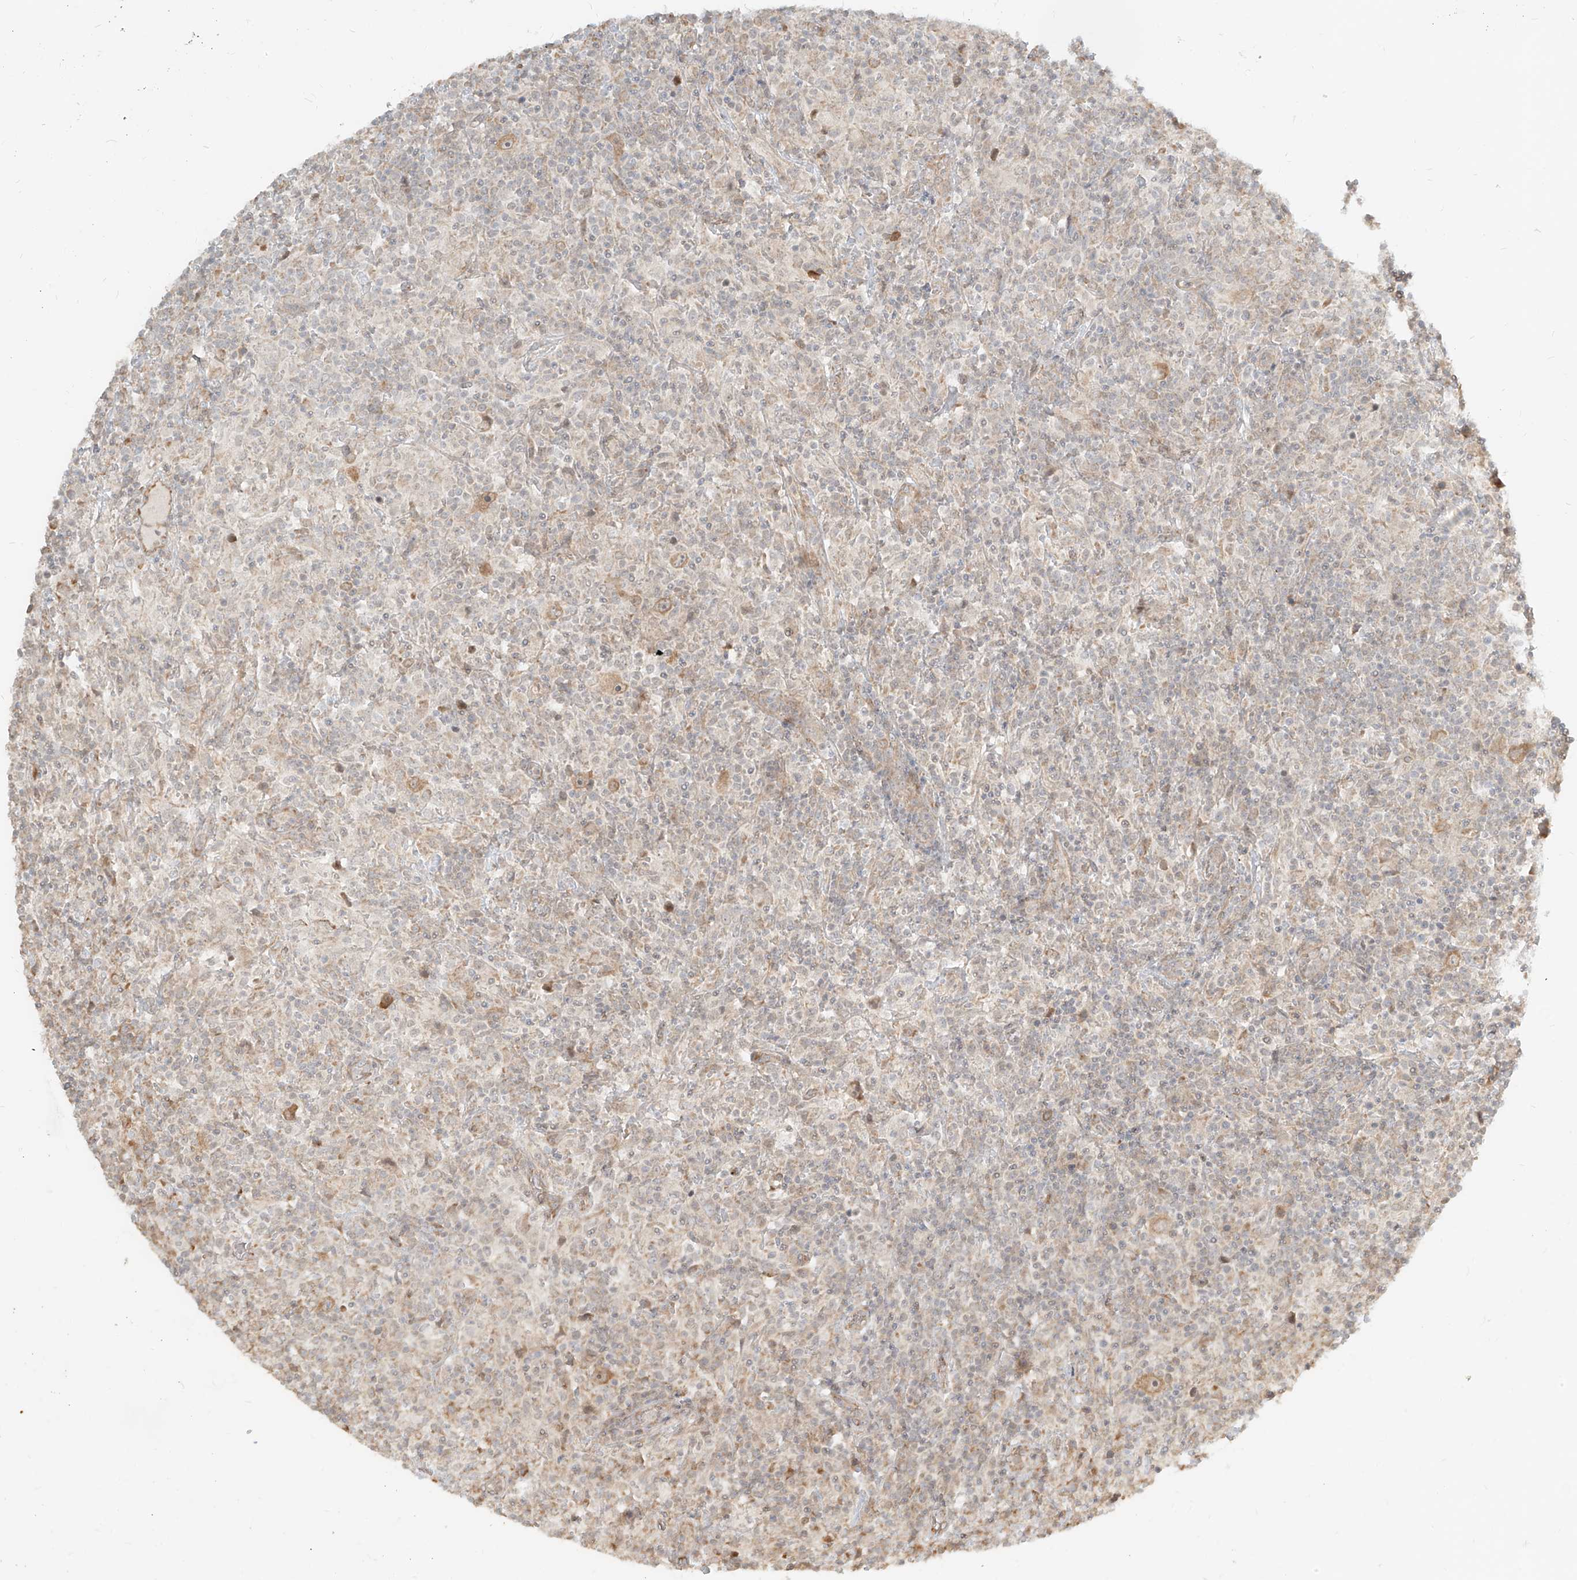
{"staining": {"intensity": "moderate", "quantity": ">75%", "location": "cytoplasmic/membranous"}, "tissue": "lymphoma", "cell_type": "Tumor cells", "image_type": "cancer", "snomed": [{"axis": "morphology", "description": "Hodgkin's disease, NOS"}, {"axis": "topography", "description": "Lymph node"}], "caption": "The histopathology image reveals a brown stain indicating the presence of a protein in the cytoplasmic/membranous of tumor cells in lymphoma.", "gene": "UBE2K", "patient": {"sex": "male", "age": 70}}